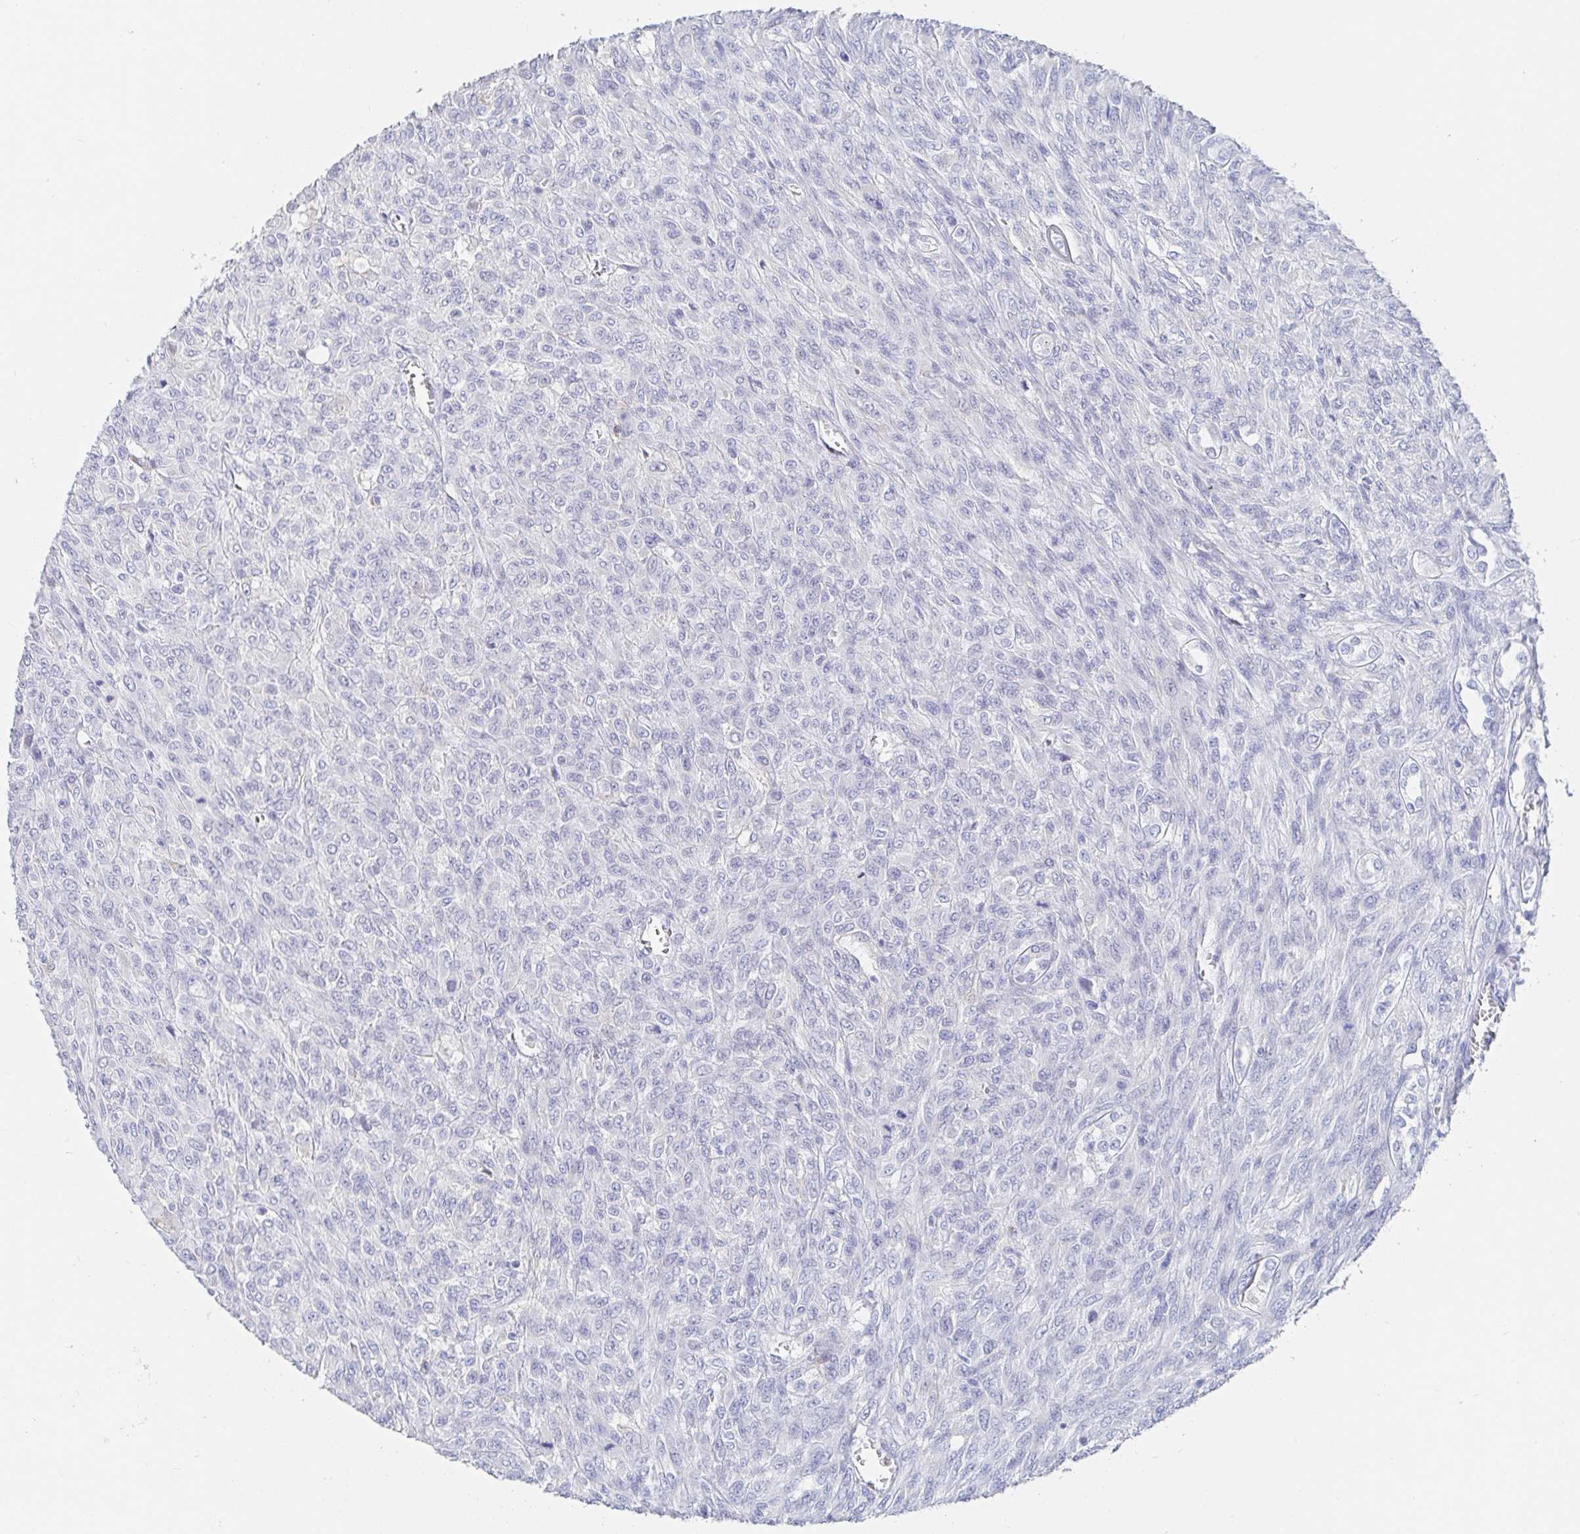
{"staining": {"intensity": "negative", "quantity": "none", "location": "none"}, "tissue": "renal cancer", "cell_type": "Tumor cells", "image_type": "cancer", "snomed": [{"axis": "morphology", "description": "Adenocarcinoma, NOS"}, {"axis": "topography", "description": "Kidney"}], "caption": "This micrograph is of renal cancer (adenocarcinoma) stained with immunohistochemistry to label a protein in brown with the nuclei are counter-stained blue. There is no staining in tumor cells.", "gene": "PACSIN1", "patient": {"sex": "male", "age": 58}}